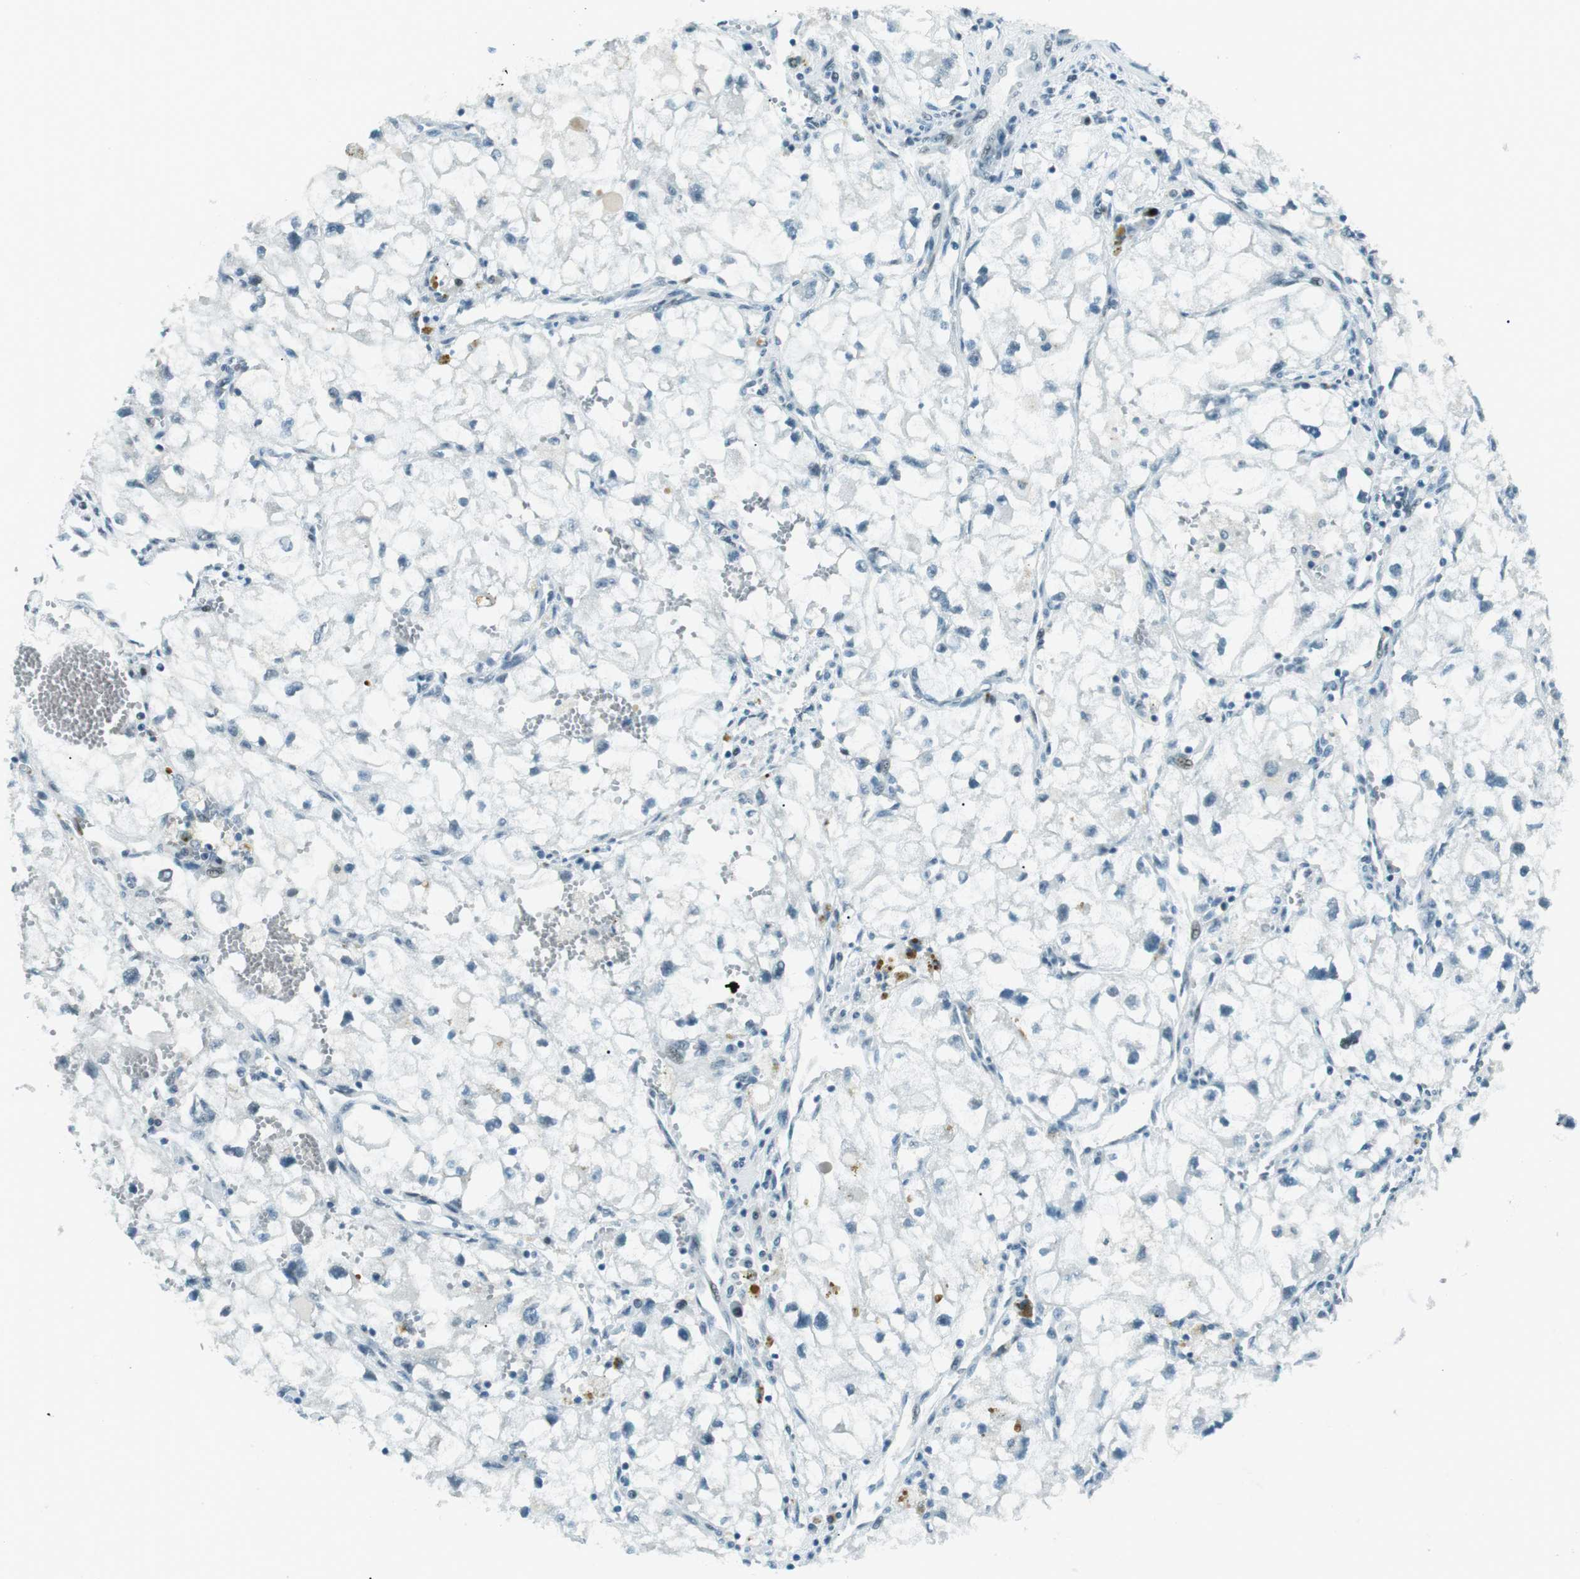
{"staining": {"intensity": "negative", "quantity": "none", "location": "none"}, "tissue": "renal cancer", "cell_type": "Tumor cells", "image_type": "cancer", "snomed": [{"axis": "morphology", "description": "Adenocarcinoma, NOS"}, {"axis": "topography", "description": "Kidney"}], "caption": "Histopathology image shows no significant protein expression in tumor cells of adenocarcinoma (renal).", "gene": "PJA1", "patient": {"sex": "female", "age": 70}}